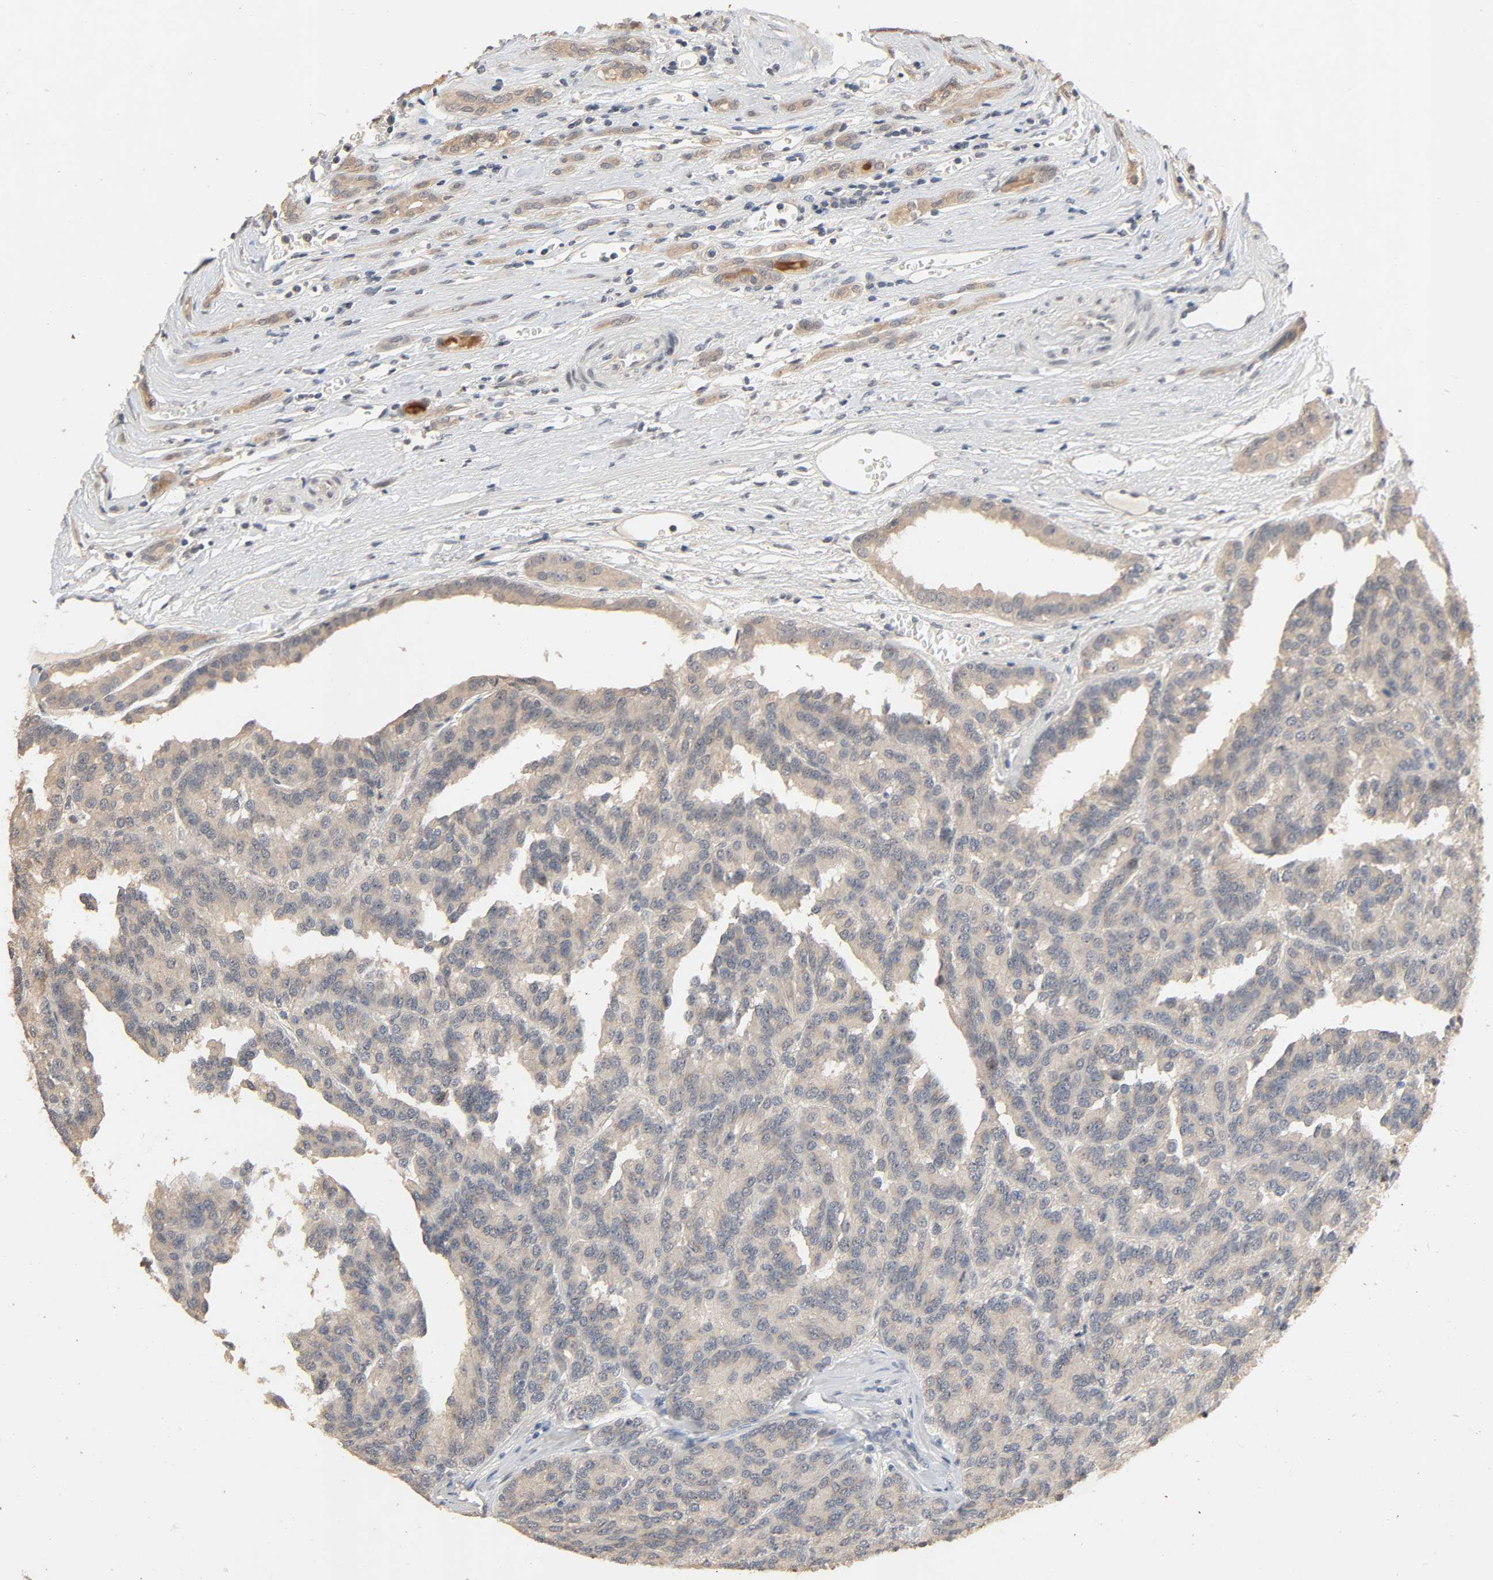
{"staining": {"intensity": "weak", "quantity": "<25%", "location": "cytoplasmic/membranous"}, "tissue": "renal cancer", "cell_type": "Tumor cells", "image_type": "cancer", "snomed": [{"axis": "morphology", "description": "Adenocarcinoma, NOS"}, {"axis": "topography", "description": "Kidney"}], "caption": "DAB immunohistochemical staining of human adenocarcinoma (renal) exhibits no significant staining in tumor cells. (IHC, brightfield microscopy, high magnification).", "gene": "MAGEA8", "patient": {"sex": "male", "age": 46}}